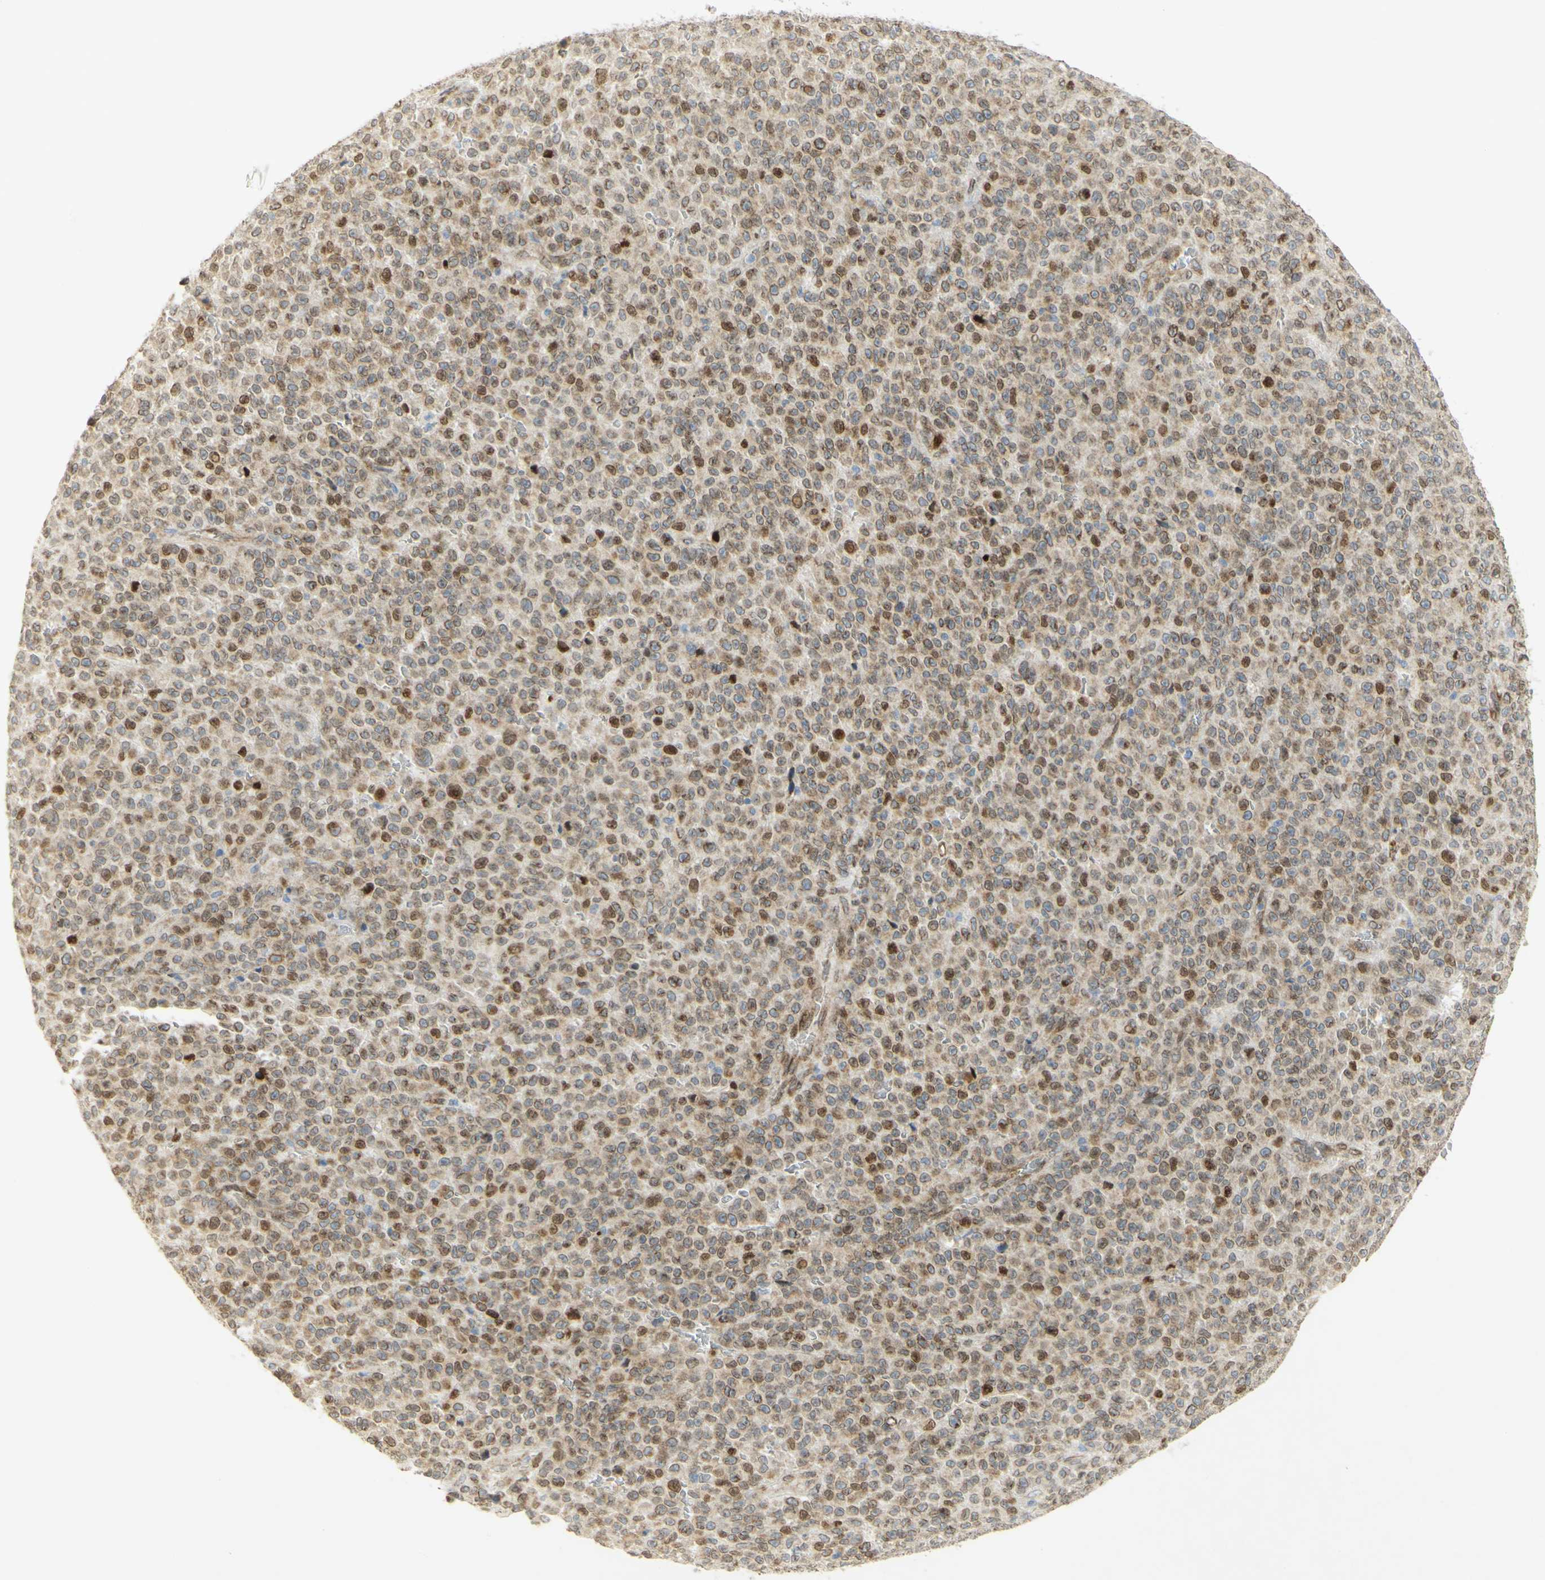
{"staining": {"intensity": "strong", "quantity": "25%-75%", "location": "nuclear"}, "tissue": "melanoma", "cell_type": "Tumor cells", "image_type": "cancer", "snomed": [{"axis": "morphology", "description": "Malignant melanoma, NOS"}, {"axis": "topography", "description": "Skin"}], "caption": "Melanoma stained for a protein displays strong nuclear positivity in tumor cells. (IHC, brightfield microscopy, high magnification).", "gene": "E2F1", "patient": {"sex": "female", "age": 82}}